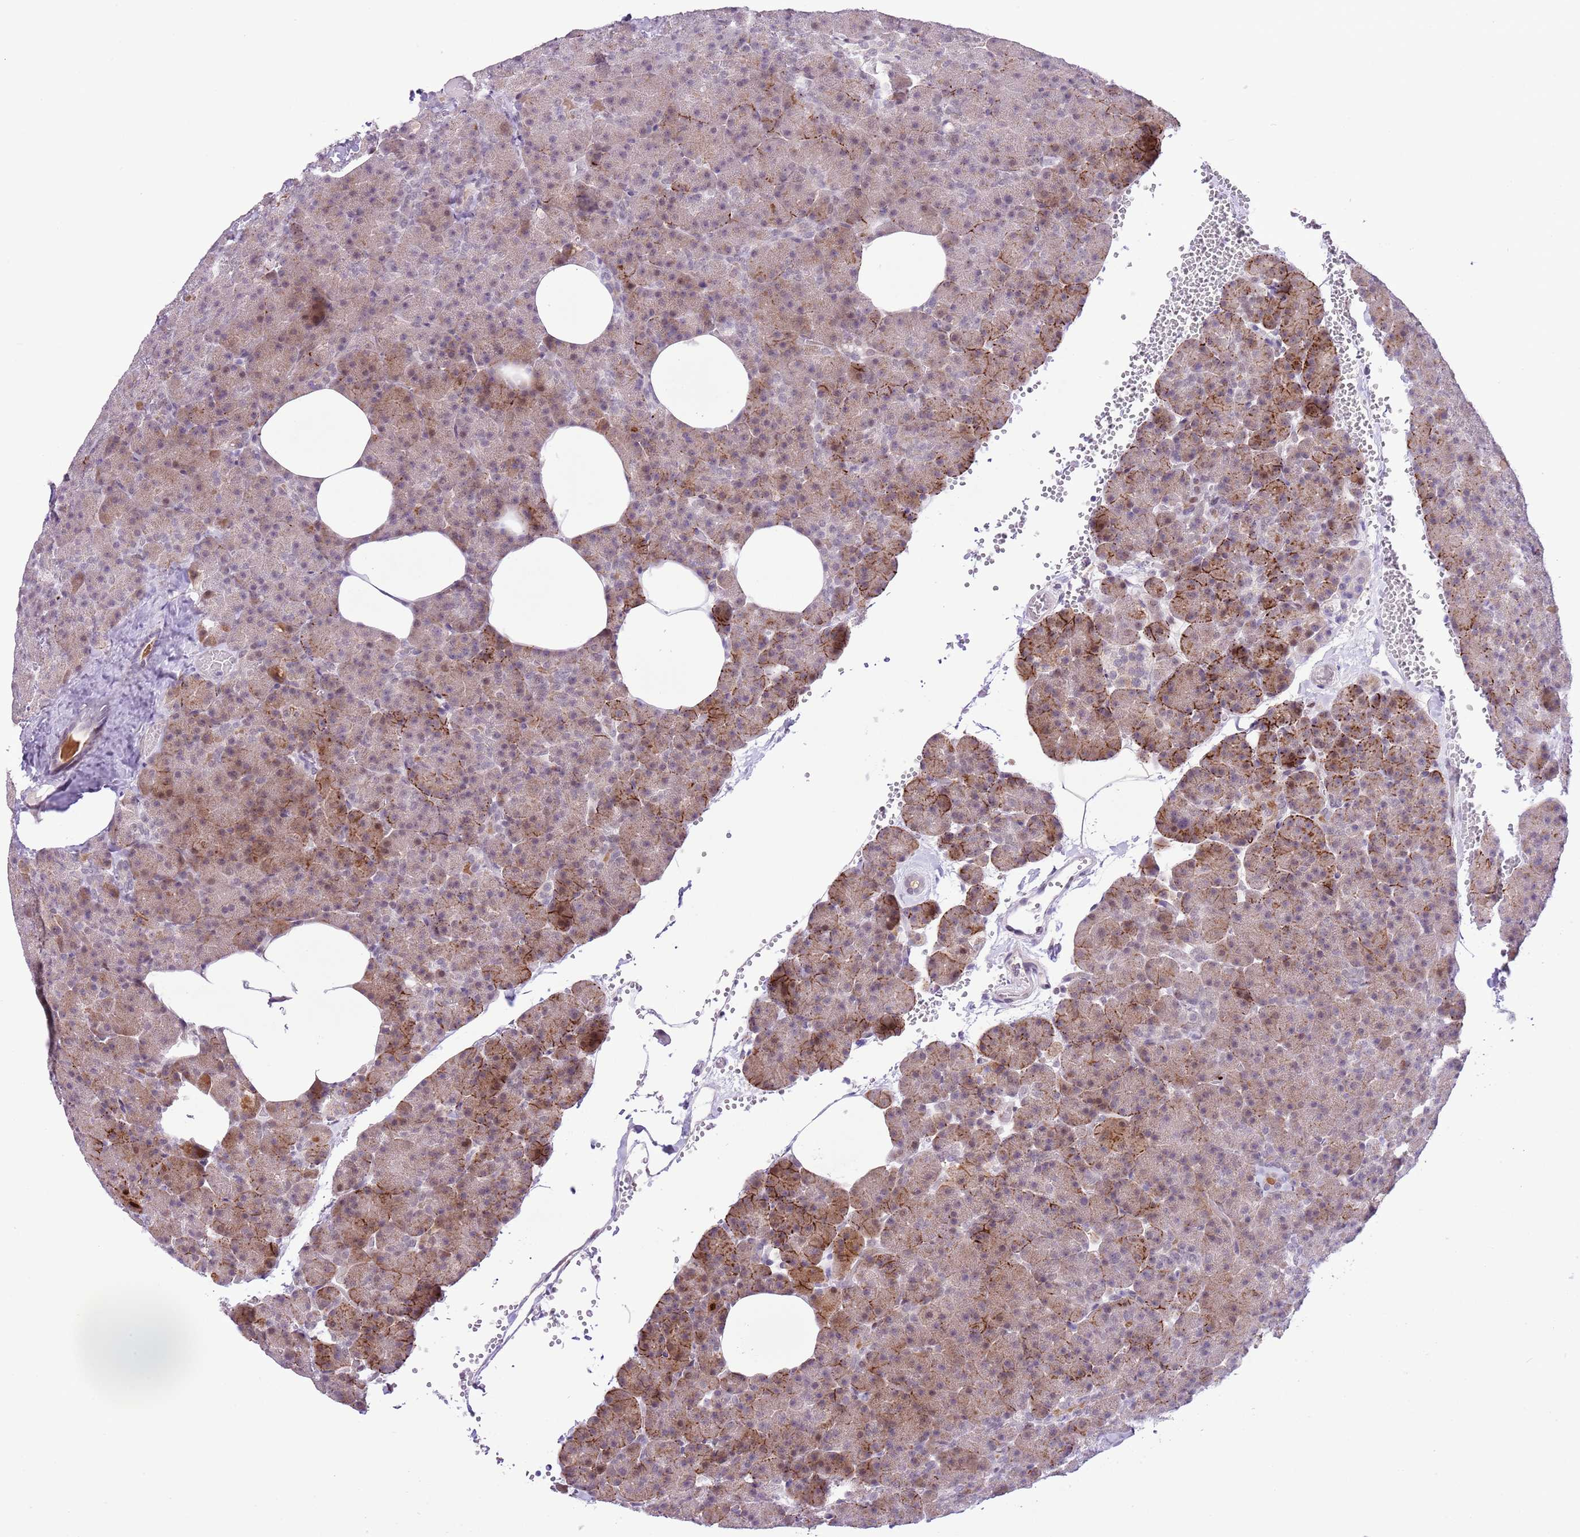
{"staining": {"intensity": "moderate", "quantity": "<25%", "location": "cytoplasmic/membranous,nuclear"}, "tissue": "pancreas", "cell_type": "Exocrine glandular cells", "image_type": "normal", "snomed": [{"axis": "morphology", "description": "Normal tissue, NOS"}, {"axis": "morphology", "description": "Carcinoid, malignant, NOS"}, {"axis": "topography", "description": "Pancreas"}], "caption": "This histopathology image exhibits benign pancreas stained with immunohistochemistry (IHC) to label a protein in brown. The cytoplasmic/membranous,nuclear of exocrine glandular cells show moderate positivity for the protein. Nuclei are counter-stained blue.", "gene": "NACC2", "patient": {"sex": "female", "age": 35}}